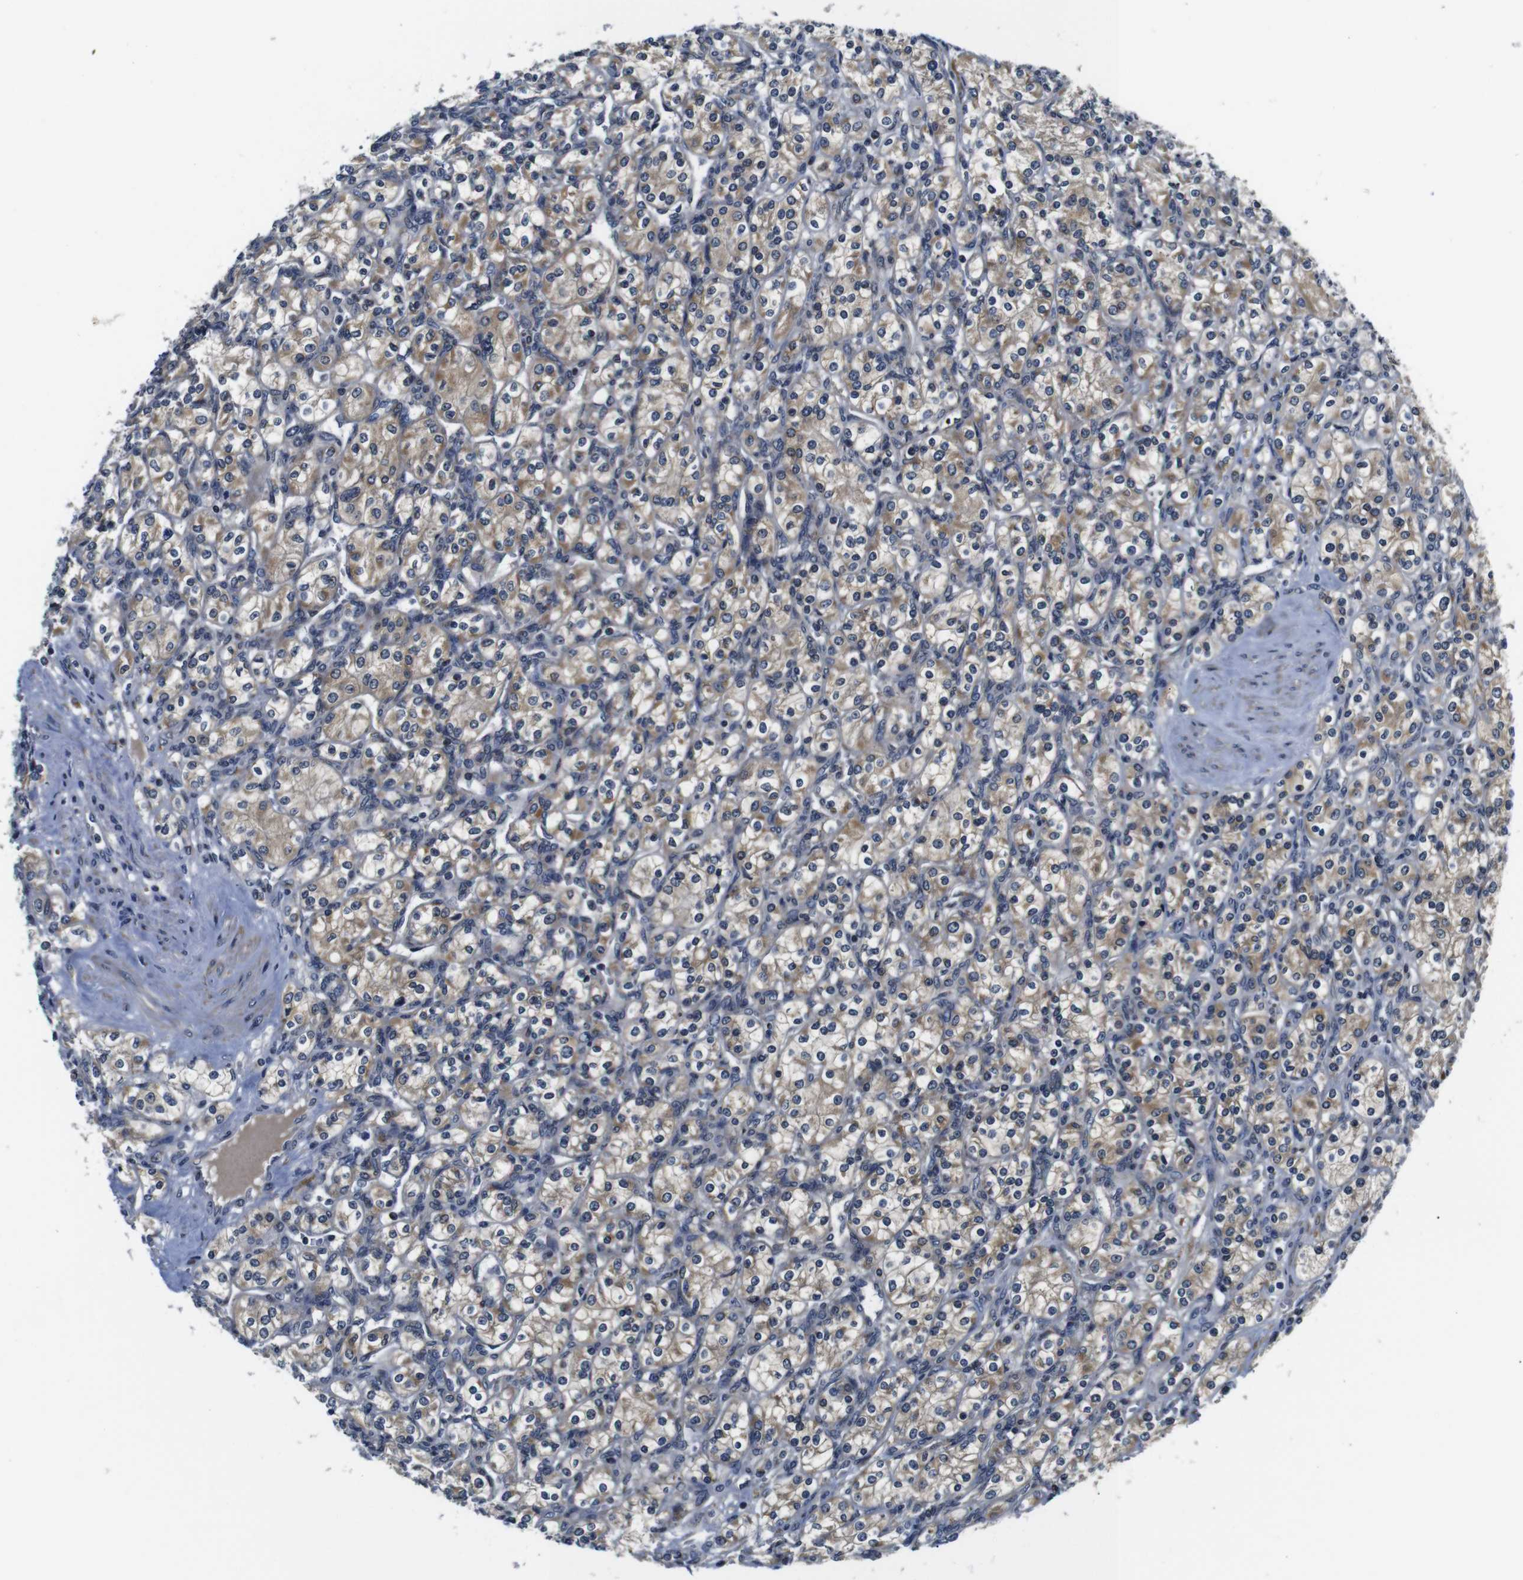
{"staining": {"intensity": "moderate", "quantity": ">75%", "location": "cytoplasmic/membranous"}, "tissue": "renal cancer", "cell_type": "Tumor cells", "image_type": "cancer", "snomed": [{"axis": "morphology", "description": "Adenocarcinoma, NOS"}, {"axis": "topography", "description": "Kidney"}], "caption": "DAB immunohistochemical staining of human adenocarcinoma (renal) displays moderate cytoplasmic/membranous protein expression in approximately >75% of tumor cells.", "gene": "FKBP14", "patient": {"sex": "male", "age": 77}}